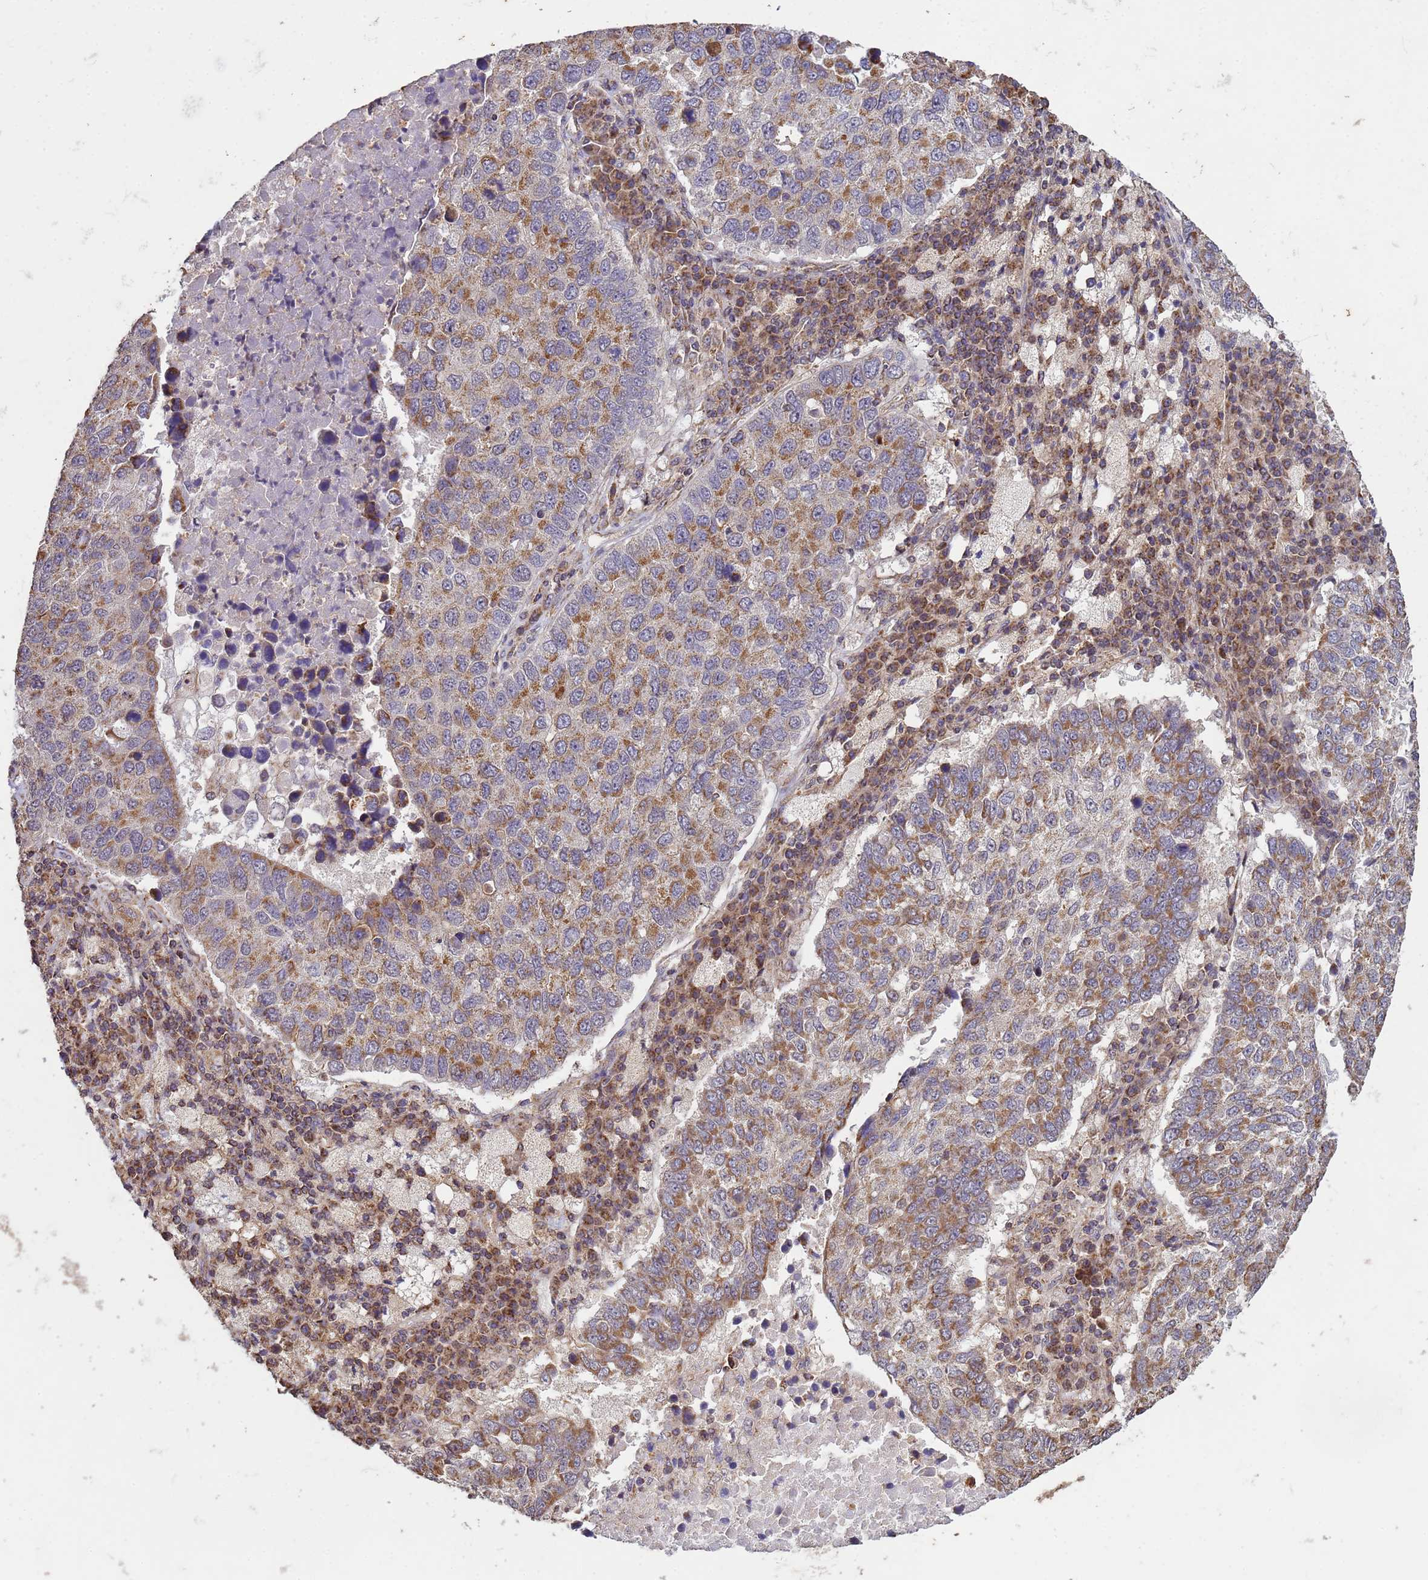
{"staining": {"intensity": "moderate", "quantity": ">75%", "location": "cytoplasmic/membranous"}, "tissue": "lung cancer", "cell_type": "Tumor cells", "image_type": "cancer", "snomed": [{"axis": "morphology", "description": "Squamous cell carcinoma, NOS"}, {"axis": "topography", "description": "Lung"}], "caption": "Immunohistochemistry histopathology image of neoplastic tissue: human lung squamous cell carcinoma stained using IHC reveals medium levels of moderate protein expression localized specifically in the cytoplasmic/membranous of tumor cells, appearing as a cytoplasmic/membranous brown color.", "gene": "P2RX7", "patient": {"sex": "male", "age": 73}}